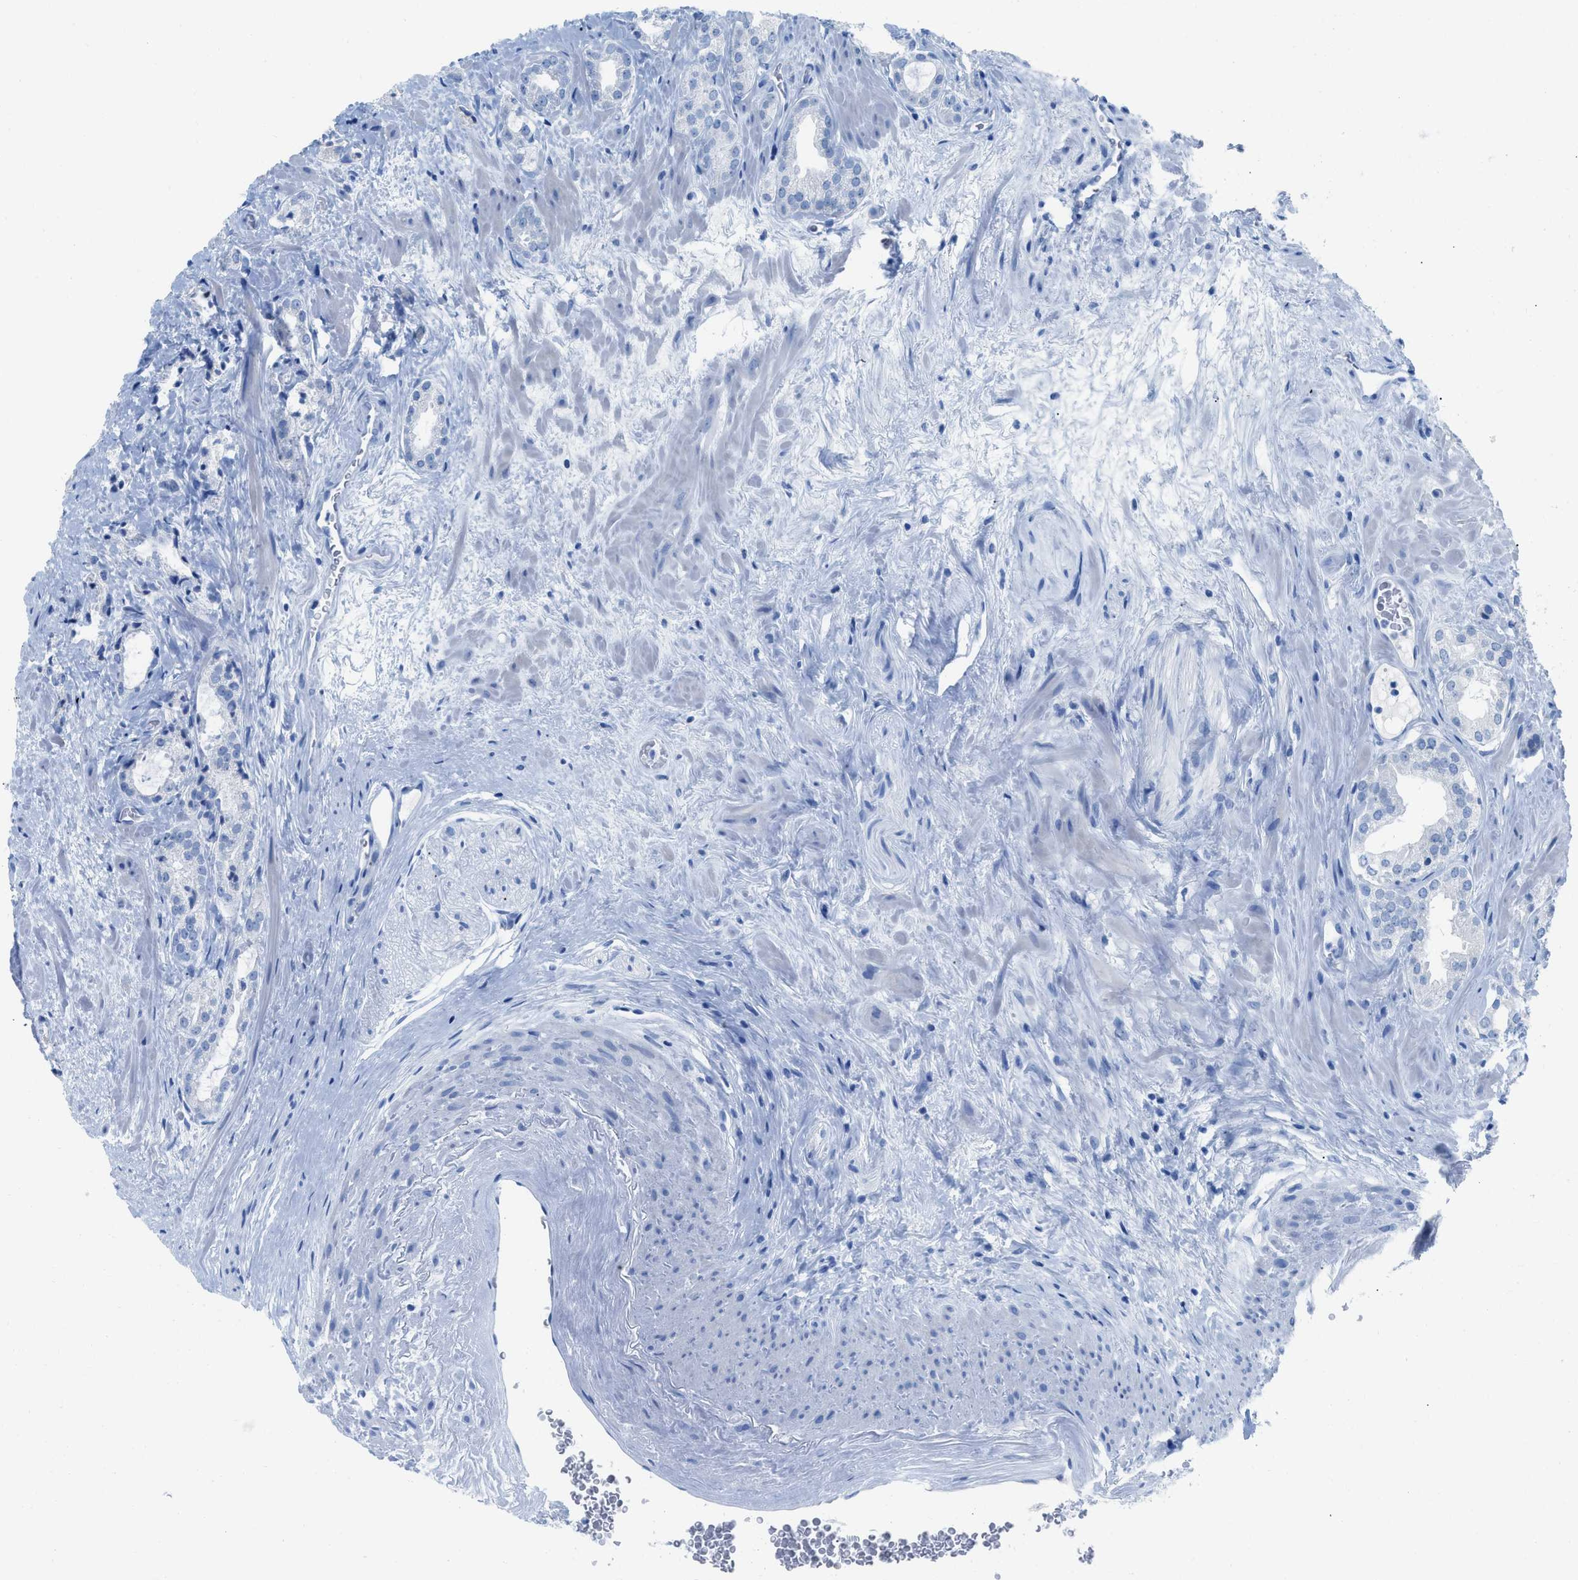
{"staining": {"intensity": "negative", "quantity": "none", "location": "none"}, "tissue": "prostate cancer", "cell_type": "Tumor cells", "image_type": "cancer", "snomed": [{"axis": "morphology", "description": "Adenocarcinoma, High grade"}, {"axis": "topography", "description": "Prostate"}], "caption": "Prostate cancer (adenocarcinoma (high-grade)) was stained to show a protein in brown. There is no significant staining in tumor cells. (DAB immunohistochemistry with hematoxylin counter stain).", "gene": "TCL1A", "patient": {"sex": "male", "age": 64}}